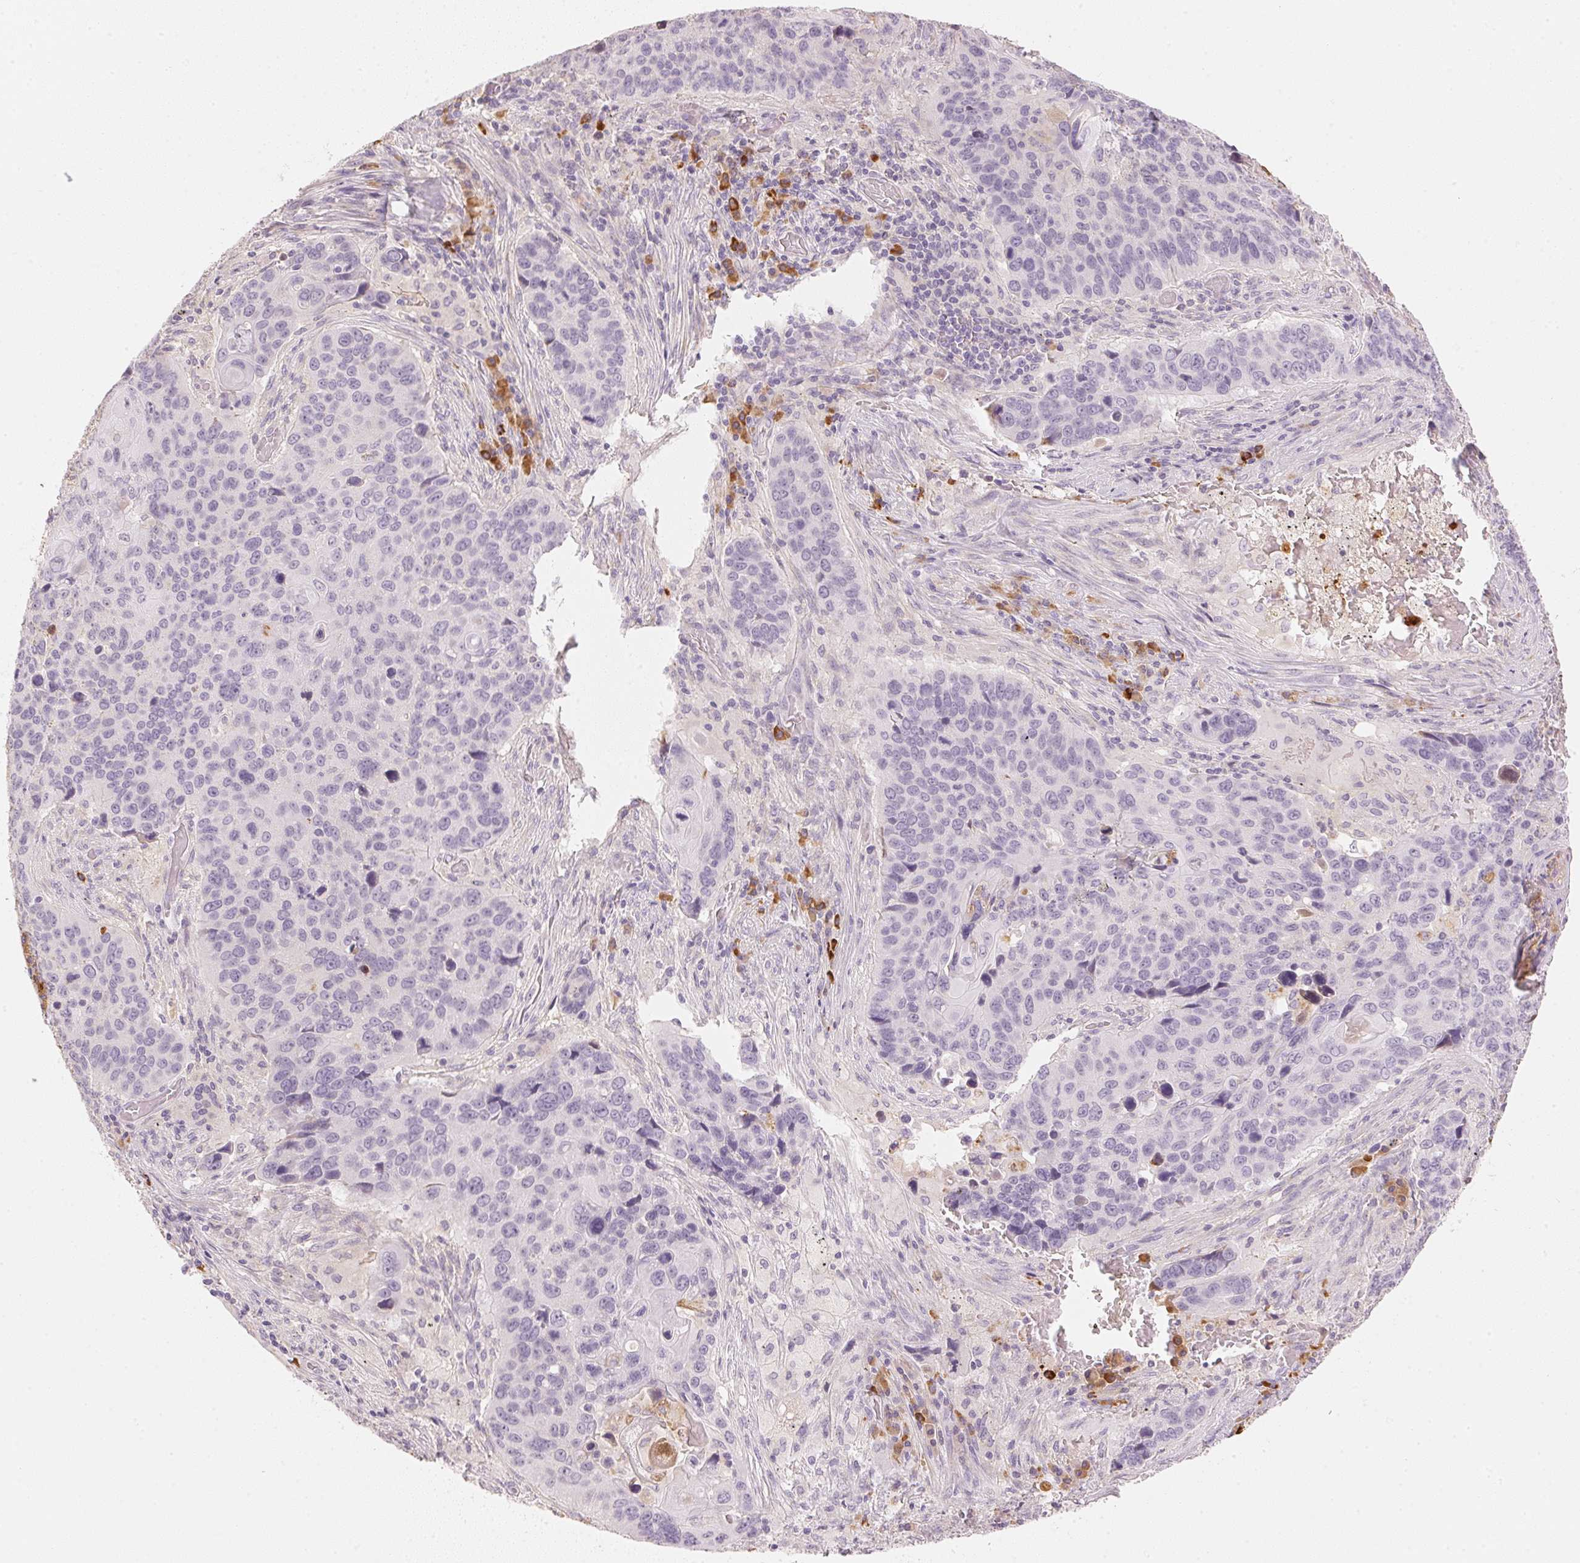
{"staining": {"intensity": "negative", "quantity": "none", "location": "none"}, "tissue": "lung cancer", "cell_type": "Tumor cells", "image_type": "cancer", "snomed": [{"axis": "morphology", "description": "Squamous cell carcinoma, NOS"}, {"axis": "topography", "description": "Lung"}], "caption": "Immunohistochemical staining of lung cancer shows no significant staining in tumor cells.", "gene": "RMDN2", "patient": {"sex": "male", "age": 68}}